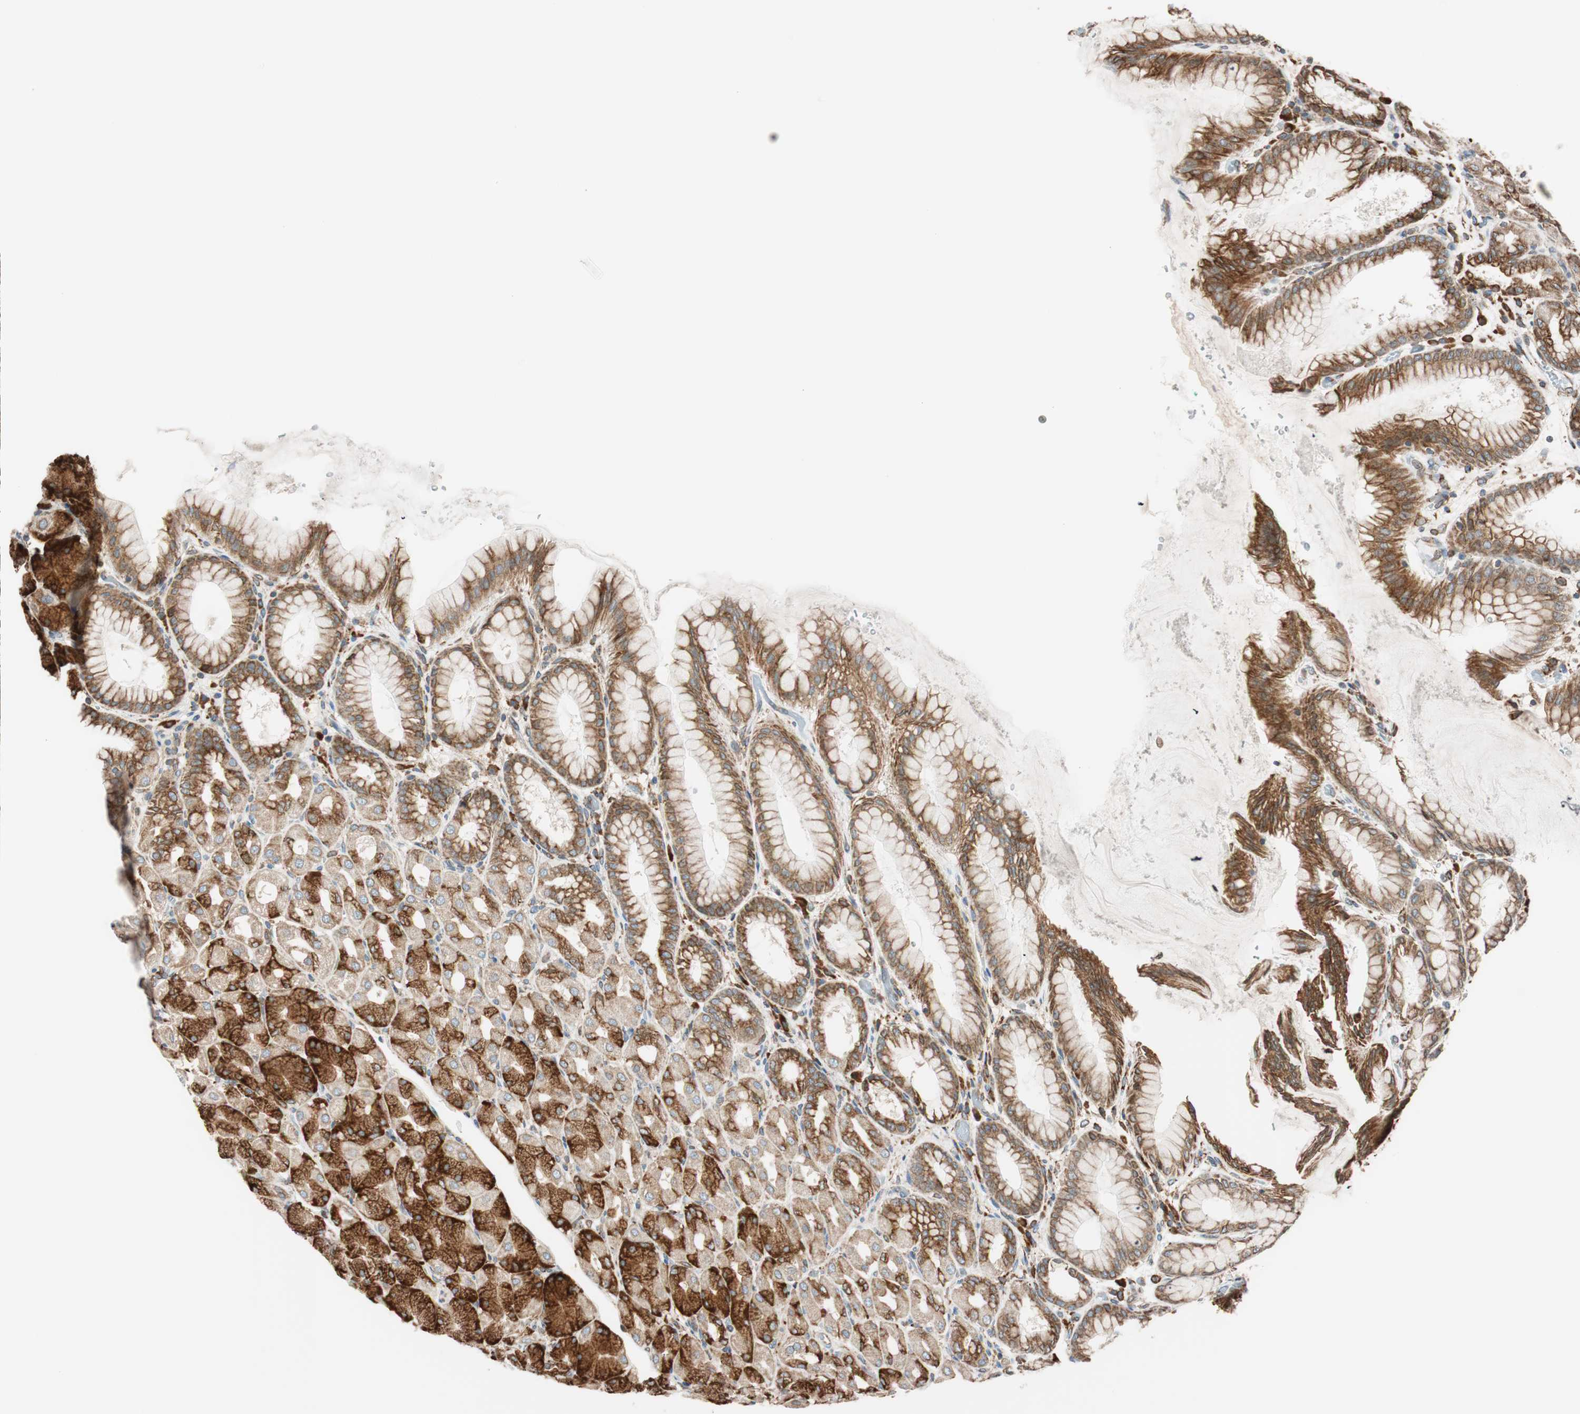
{"staining": {"intensity": "strong", "quantity": "25%-75%", "location": "cytoplasmic/membranous"}, "tissue": "stomach", "cell_type": "Glandular cells", "image_type": "normal", "snomed": [{"axis": "morphology", "description": "Normal tissue, NOS"}, {"axis": "topography", "description": "Stomach, upper"}], "caption": "An IHC image of normal tissue is shown. Protein staining in brown highlights strong cytoplasmic/membranous positivity in stomach within glandular cells.", "gene": "PRKCSH", "patient": {"sex": "female", "age": 56}}